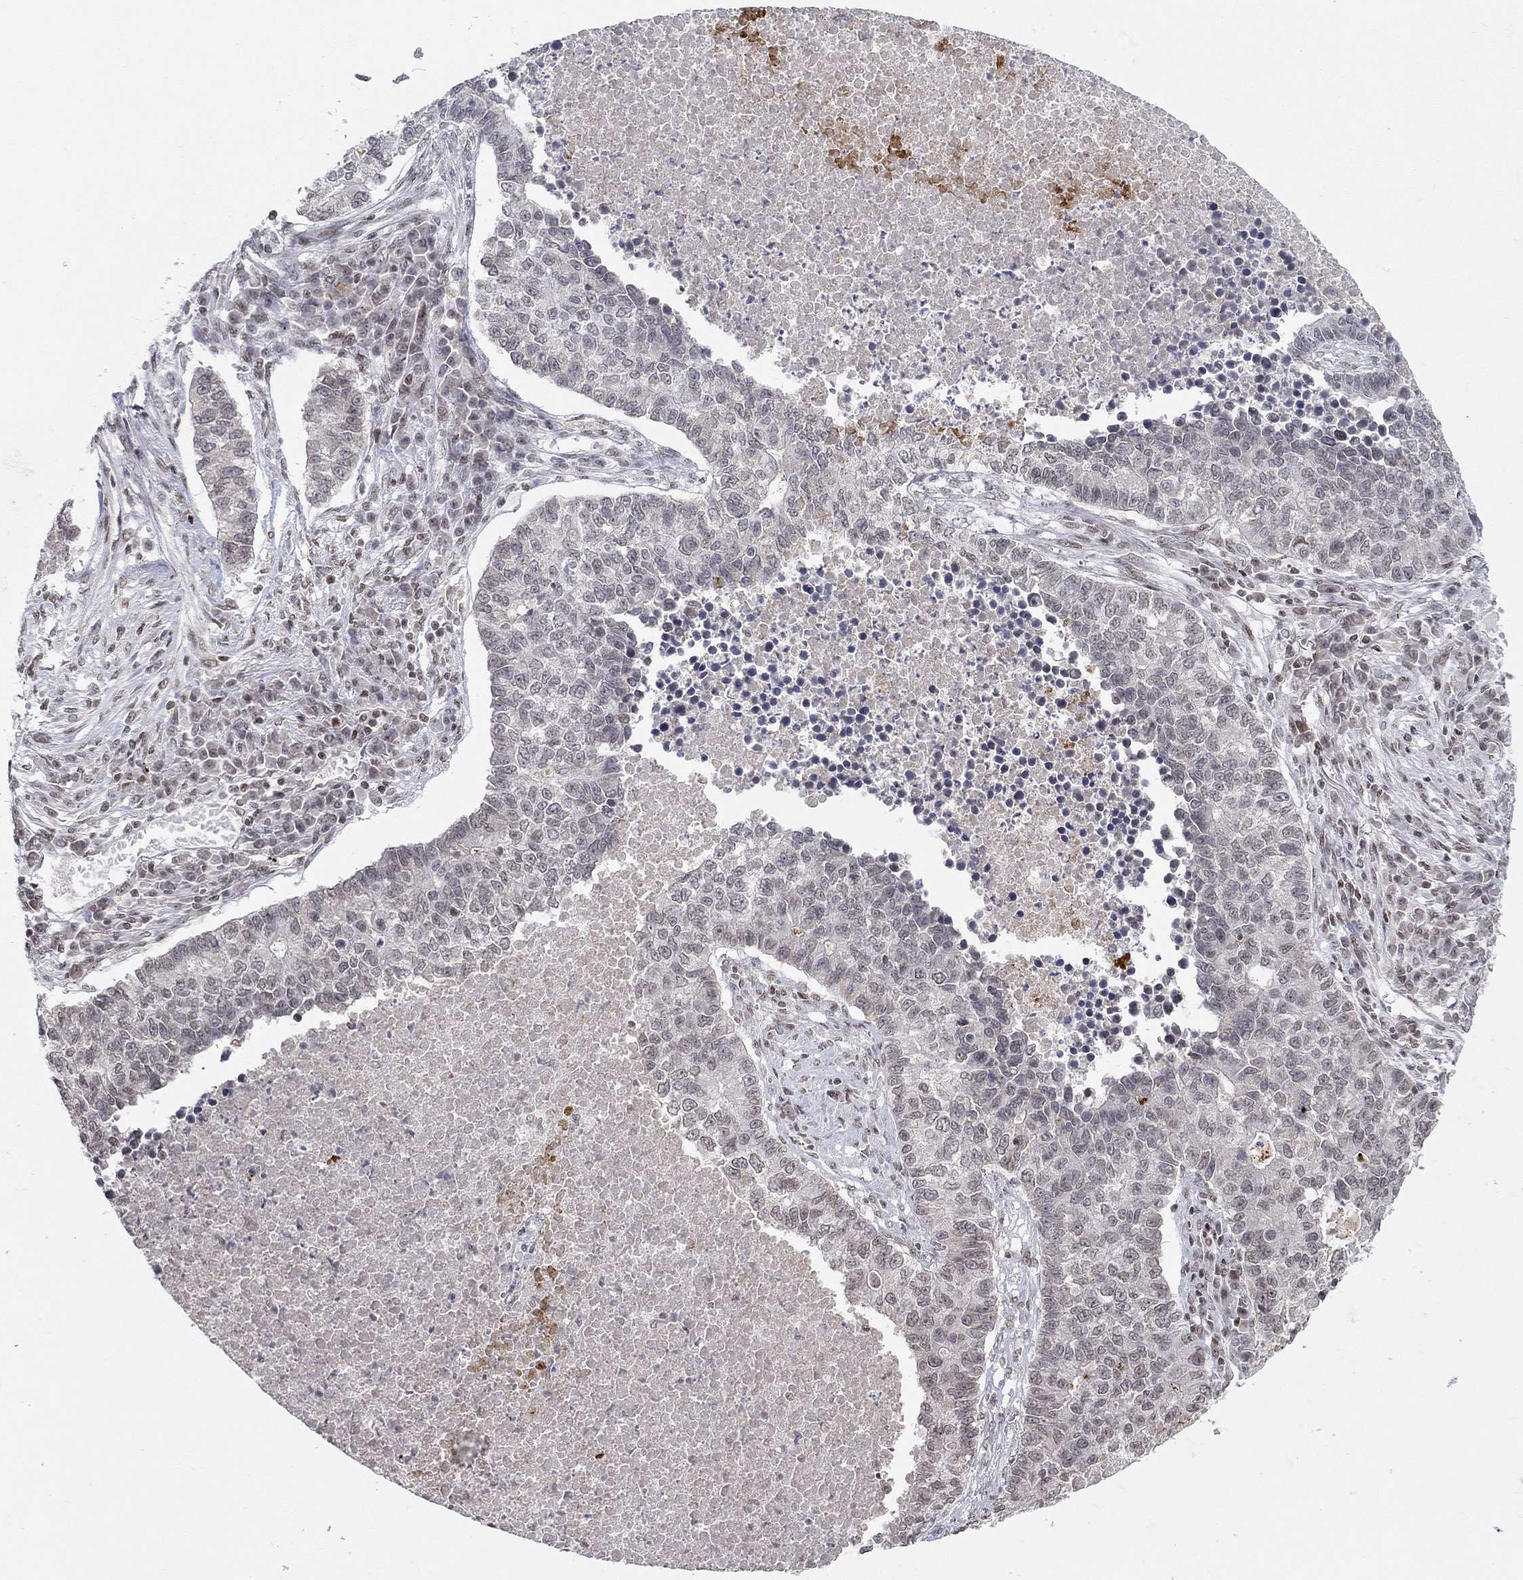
{"staining": {"intensity": "negative", "quantity": "none", "location": "none"}, "tissue": "lung cancer", "cell_type": "Tumor cells", "image_type": "cancer", "snomed": [{"axis": "morphology", "description": "Adenocarcinoma, NOS"}, {"axis": "topography", "description": "Lung"}], "caption": "A histopathology image of human adenocarcinoma (lung) is negative for staining in tumor cells.", "gene": "KLF12", "patient": {"sex": "male", "age": 57}}